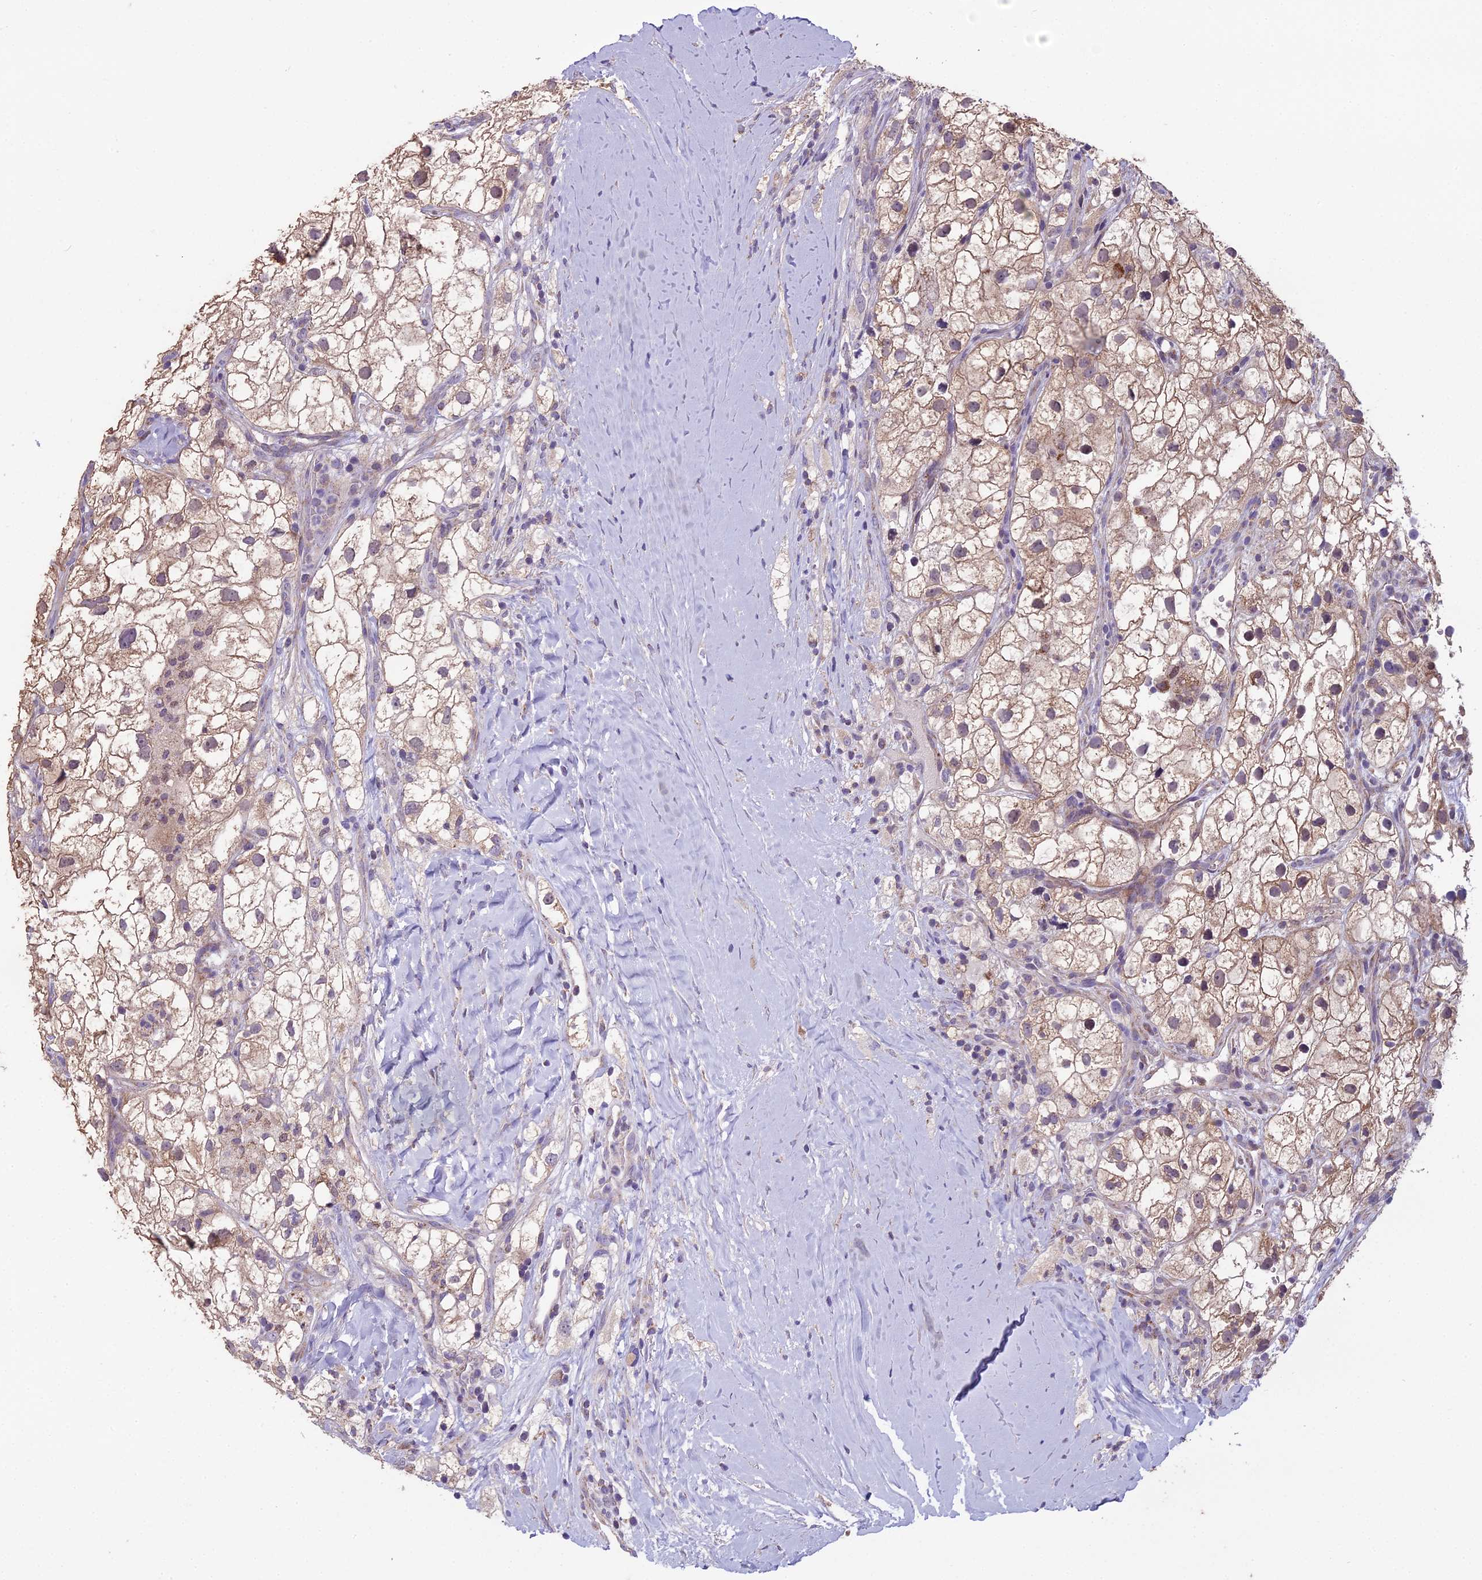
{"staining": {"intensity": "weak", "quantity": "<25%", "location": "cytoplasmic/membranous"}, "tissue": "renal cancer", "cell_type": "Tumor cells", "image_type": "cancer", "snomed": [{"axis": "morphology", "description": "Adenocarcinoma, NOS"}, {"axis": "topography", "description": "Kidney"}], "caption": "Immunohistochemical staining of human renal cancer (adenocarcinoma) exhibits no significant expression in tumor cells. (DAB IHC, high magnification).", "gene": "DUS2", "patient": {"sex": "male", "age": 59}}